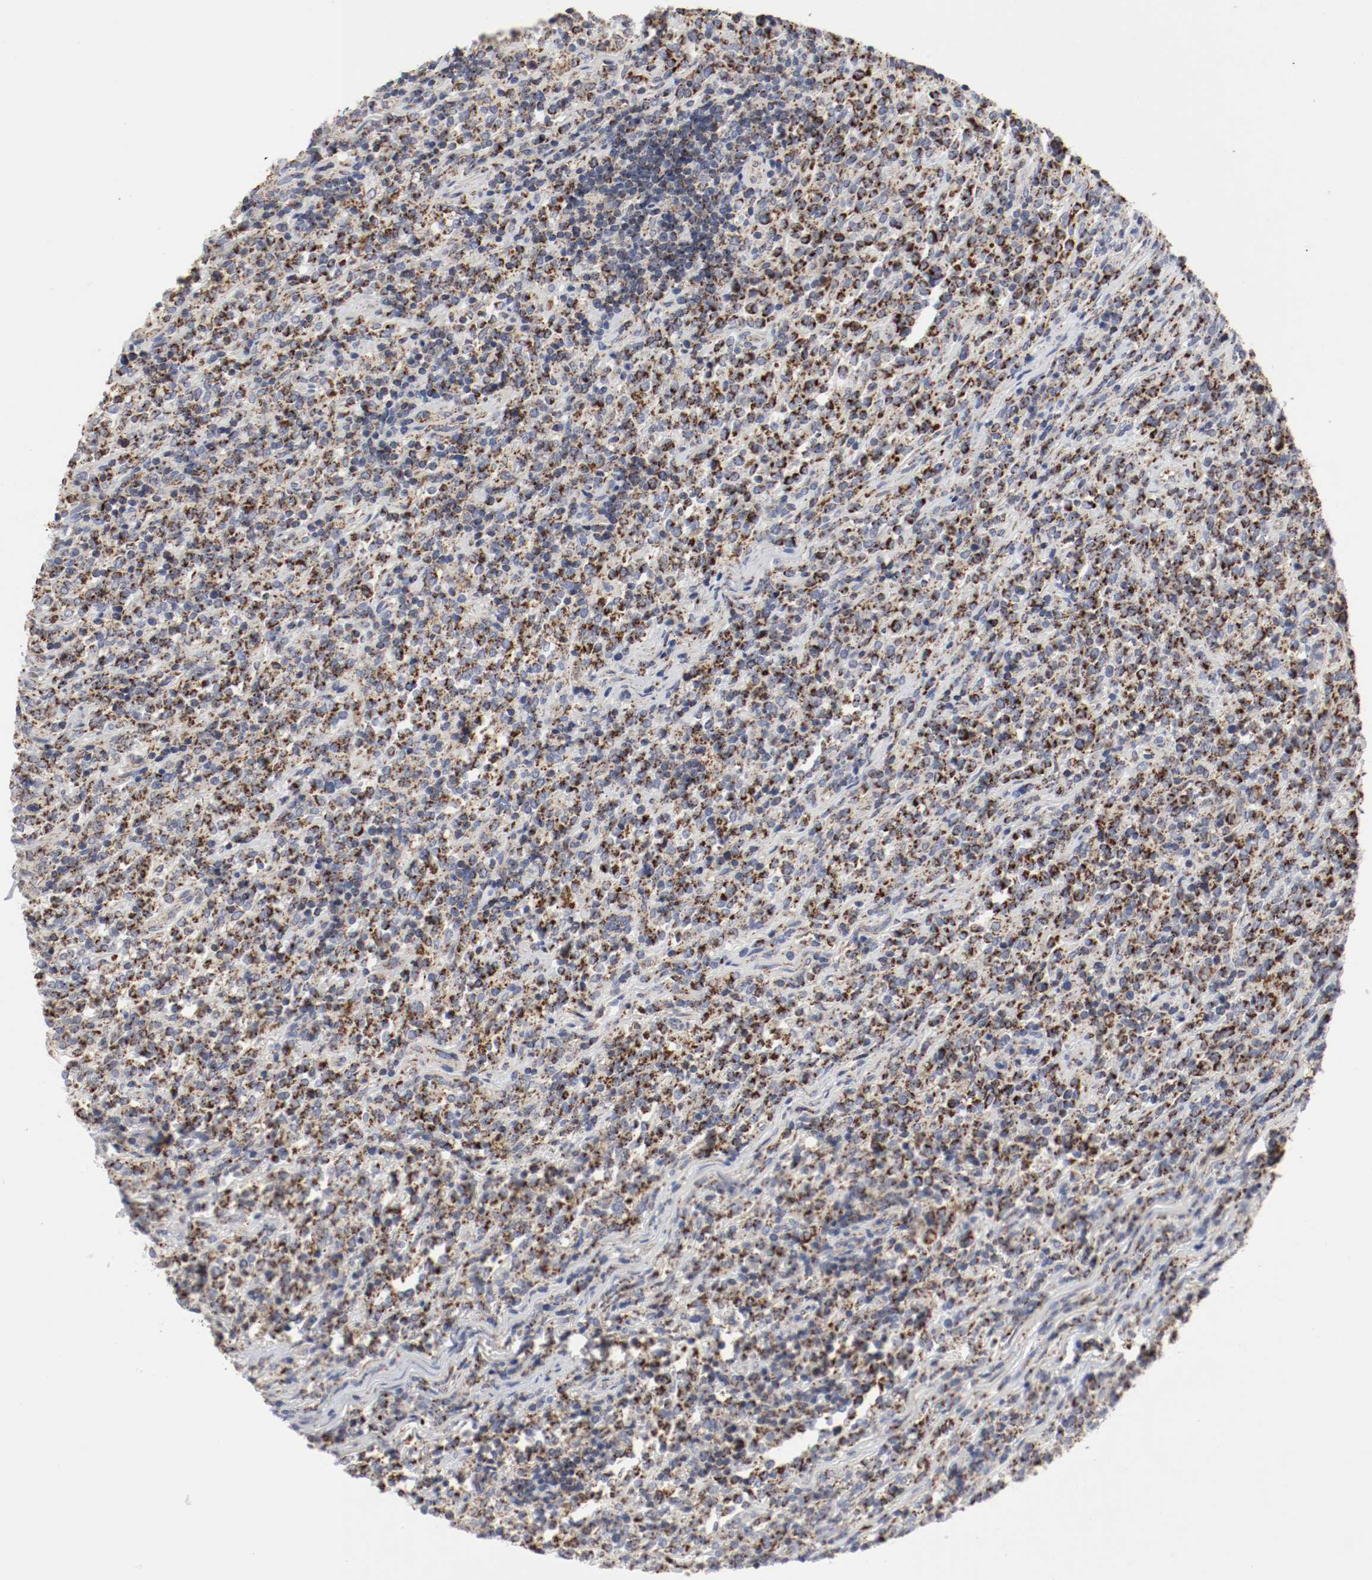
{"staining": {"intensity": "strong", "quantity": "25%-75%", "location": "cytoplasmic/membranous"}, "tissue": "lymphoma", "cell_type": "Tumor cells", "image_type": "cancer", "snomed": [{"axis": "morphology", "description": "Malignant lymphoma, non-Hodgkin's type, High grade"}, {"axis": "topography", "description": "Soft tissue"}], "caption": "High-grade malignant lymphoma, non-Hodgkin's type stained with DAB IHC displays high levels of strong cytoplasmic/membranous staining in approximately 25%-75% of tumor cells.", "gene": "AFG3L2", "patient": {"sex": "male", "age": 18}}